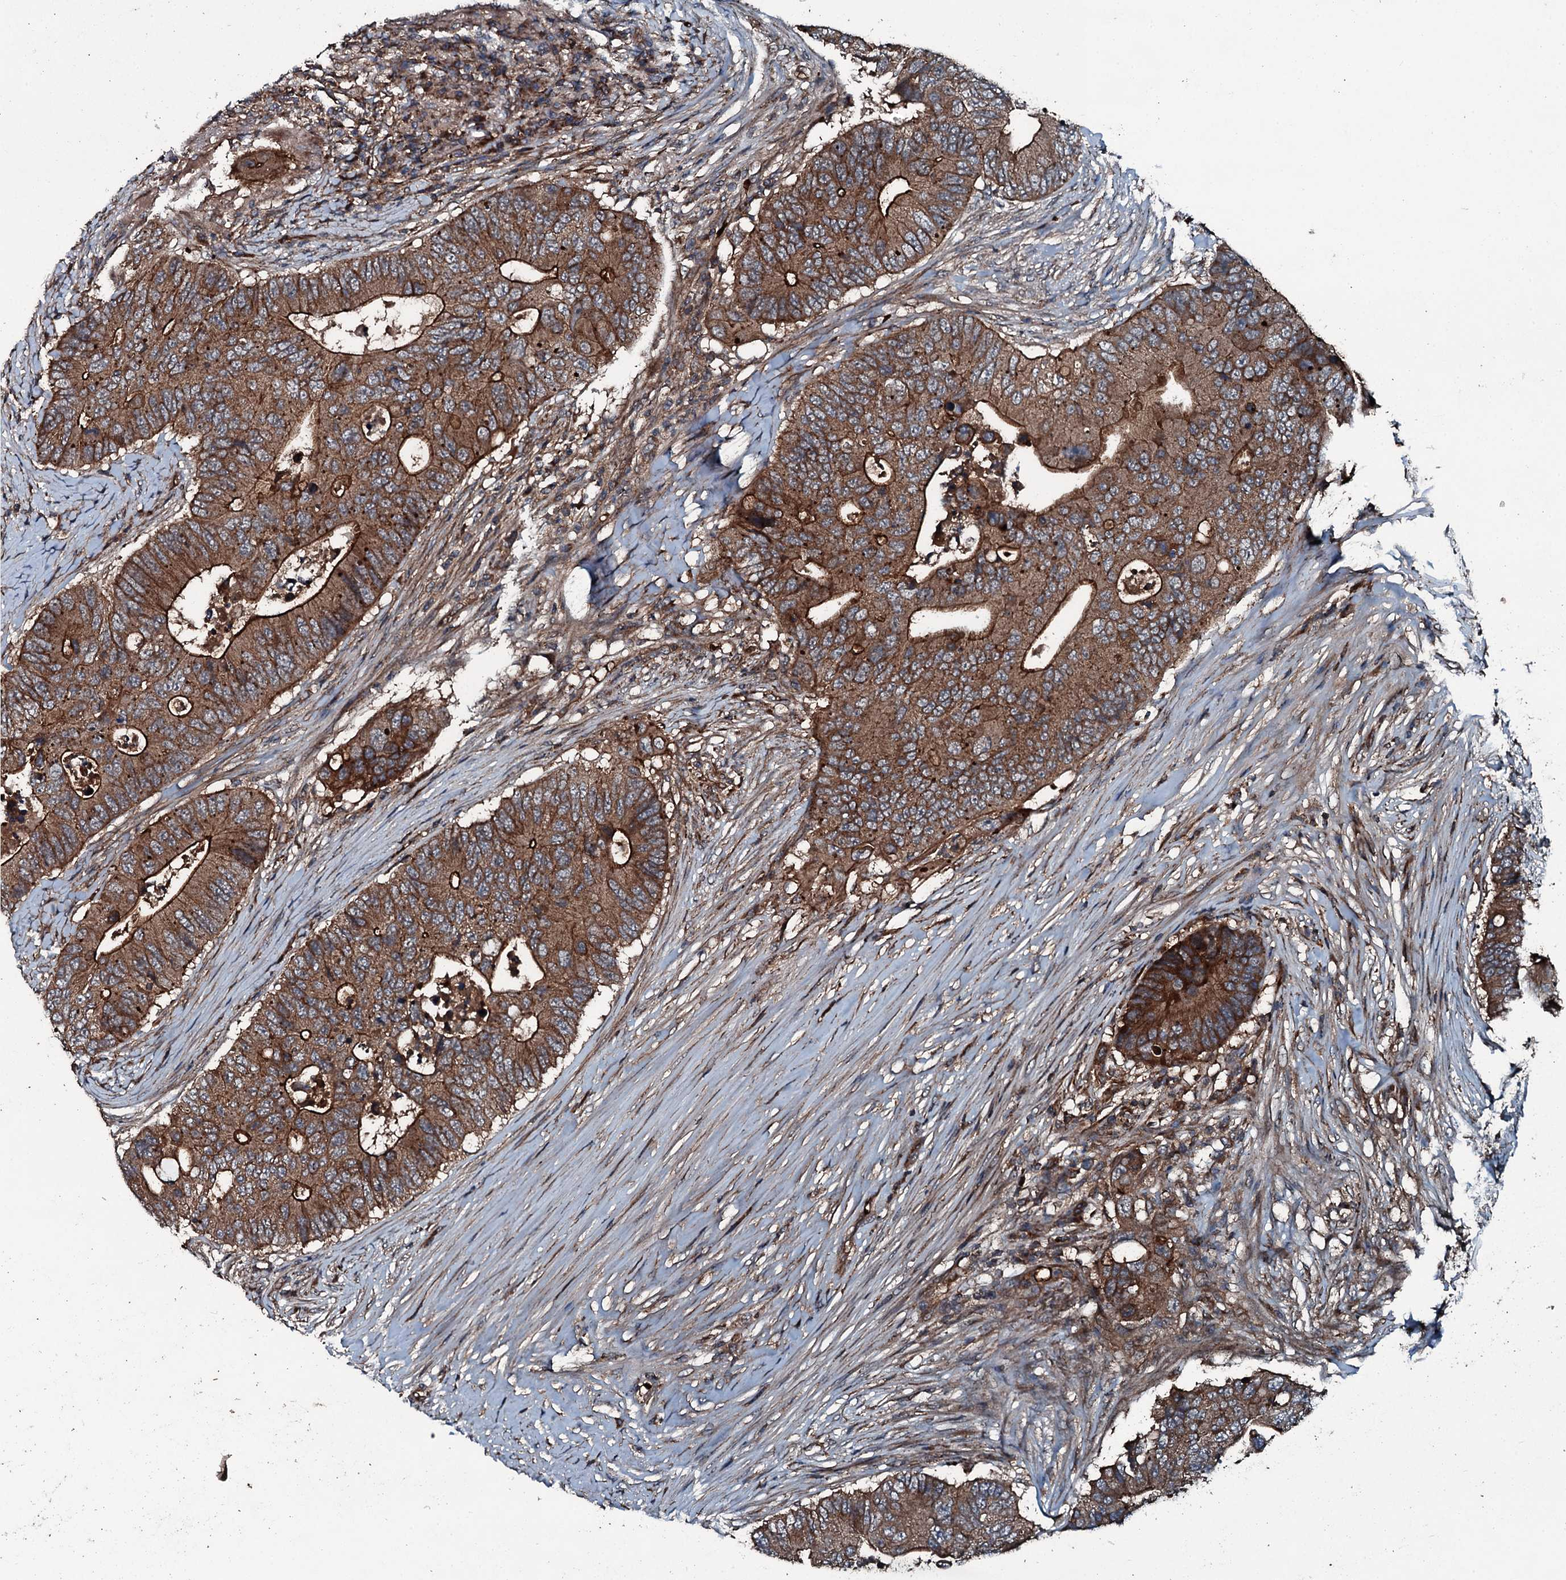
{"staining": {"intensity": "moderate", "quantity": ">75%", "location": "cytoplasmic/membranous"}, "tissue": "colorectal cancer", "cell_type": "Tumor cells", "image_type": "cancer", "snomed": [{"axis": "morphology", "description": "Adenocarcinoma, NOS"}, {"axis": "topography", "description": "Colon"}], "caption": "The immunohistochemical stain labels moderate cytoplasmic/membranous expression in tumor cells of adenocarcinoma (colorectal) tissue.", "gene": "TRIM7", "patient": {"sex": "male", "age": 71}}